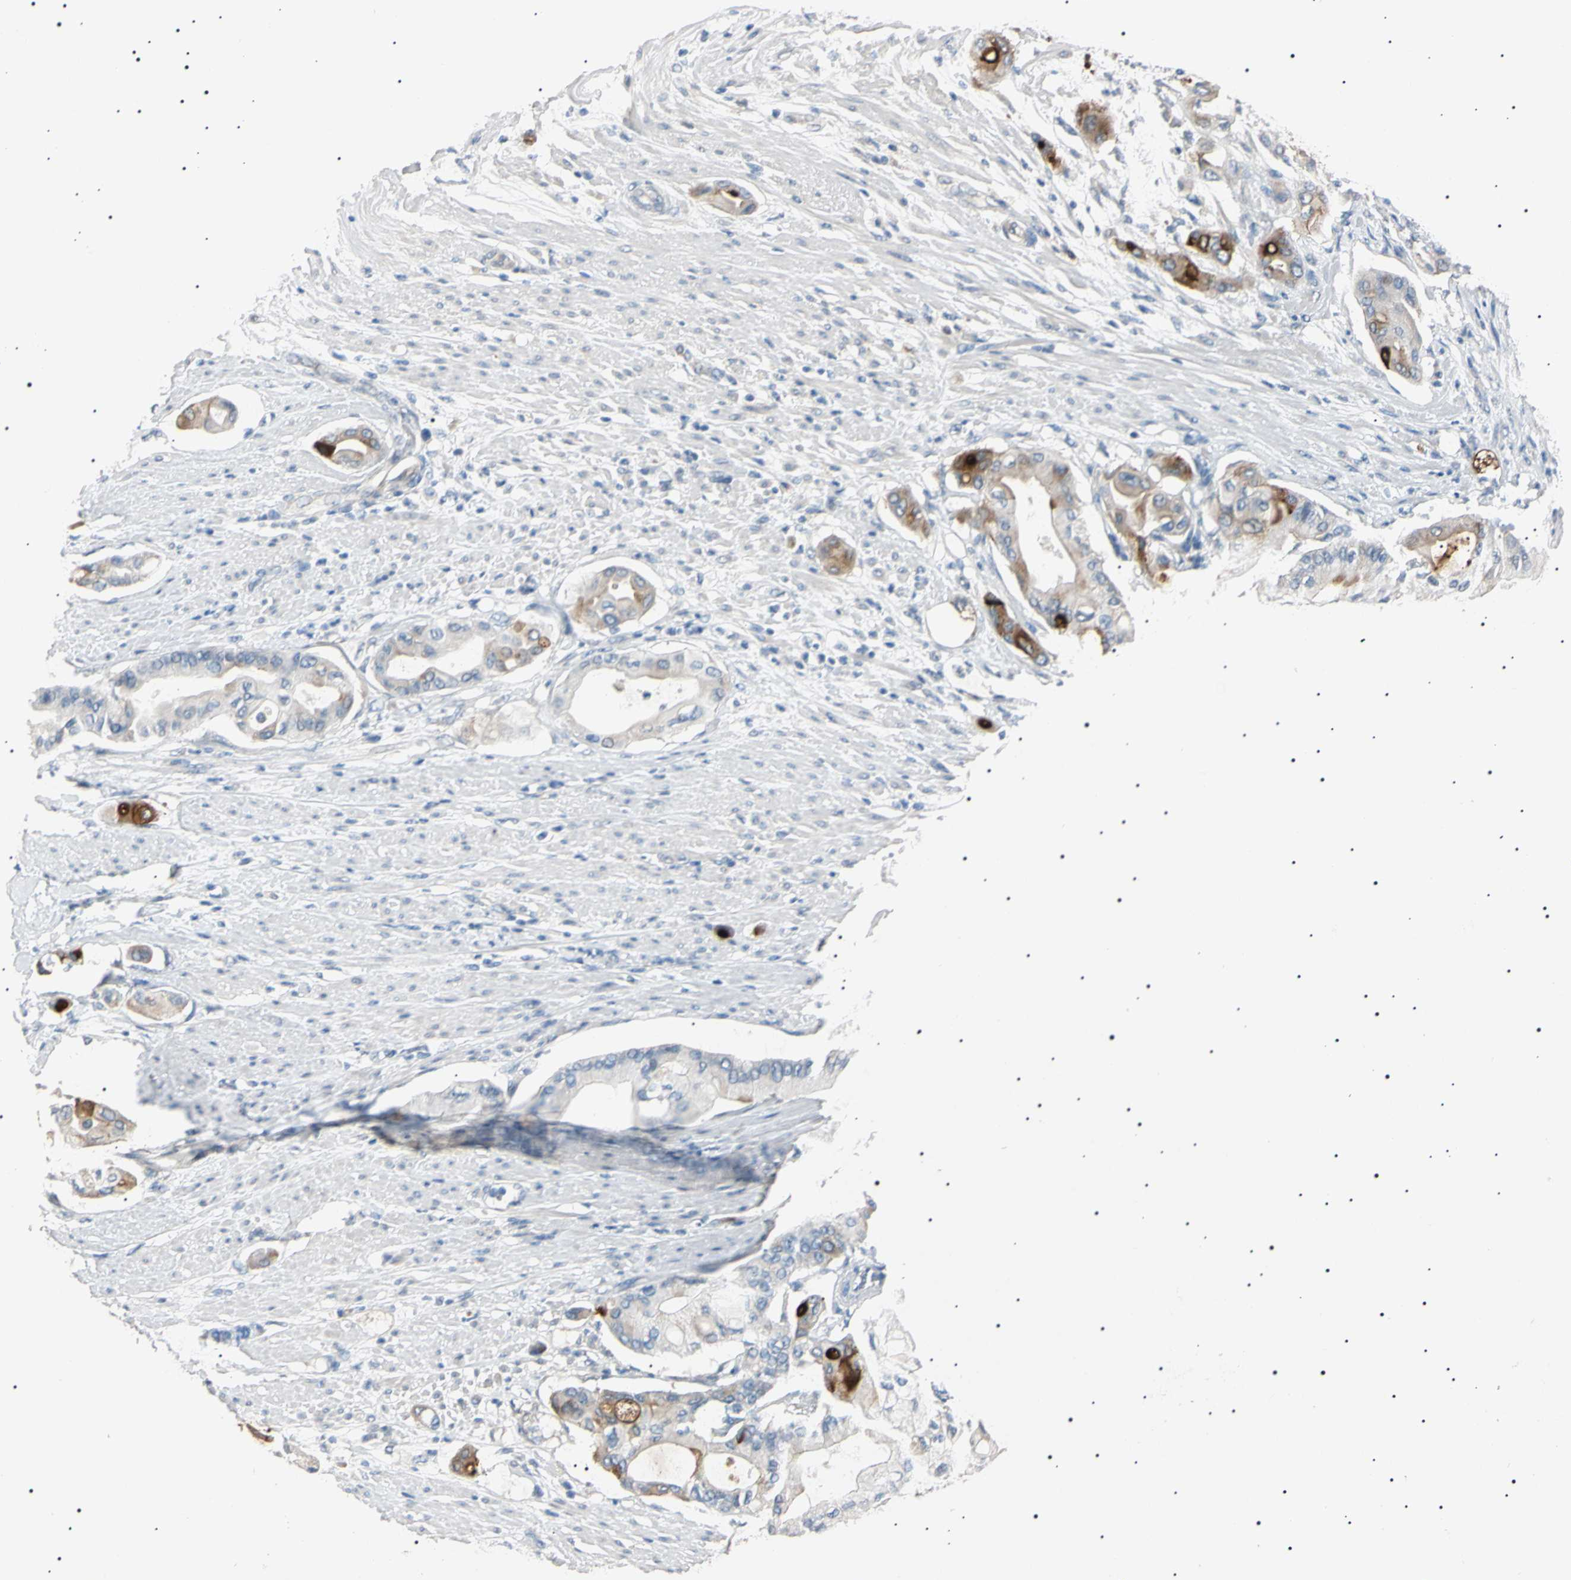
{"staining": {"intensity": "moderate", "quantity": "<25%", "location": "cytoplasmic/membranous"}, "tissue": "pancreatic cancer", "cell_type": "Tumor cells", "image_type": "cancer", "snomed": [{"axis": "morphology", "description": "Adenocarcinoma, NOS"}, {"axis": "morphology", "description": "Adenocarcinoma, metastatic, NOS"}, {"axis": "topography", "description": "Lymph node"}, {"axis": "topography", "description": "Pancreas"}, {"axis": "topography", "description": "Duodenum"}], "caption": "A brown stain highlights moderate cytoplasmic/membranous staining of a protein in human pancreatic adenocarcinoma tumor cells. (Brightfield microscopy of DAB IHC at high magnification).", "gene": "CGB3", "patient": {"sex": "female", "age": 64}}